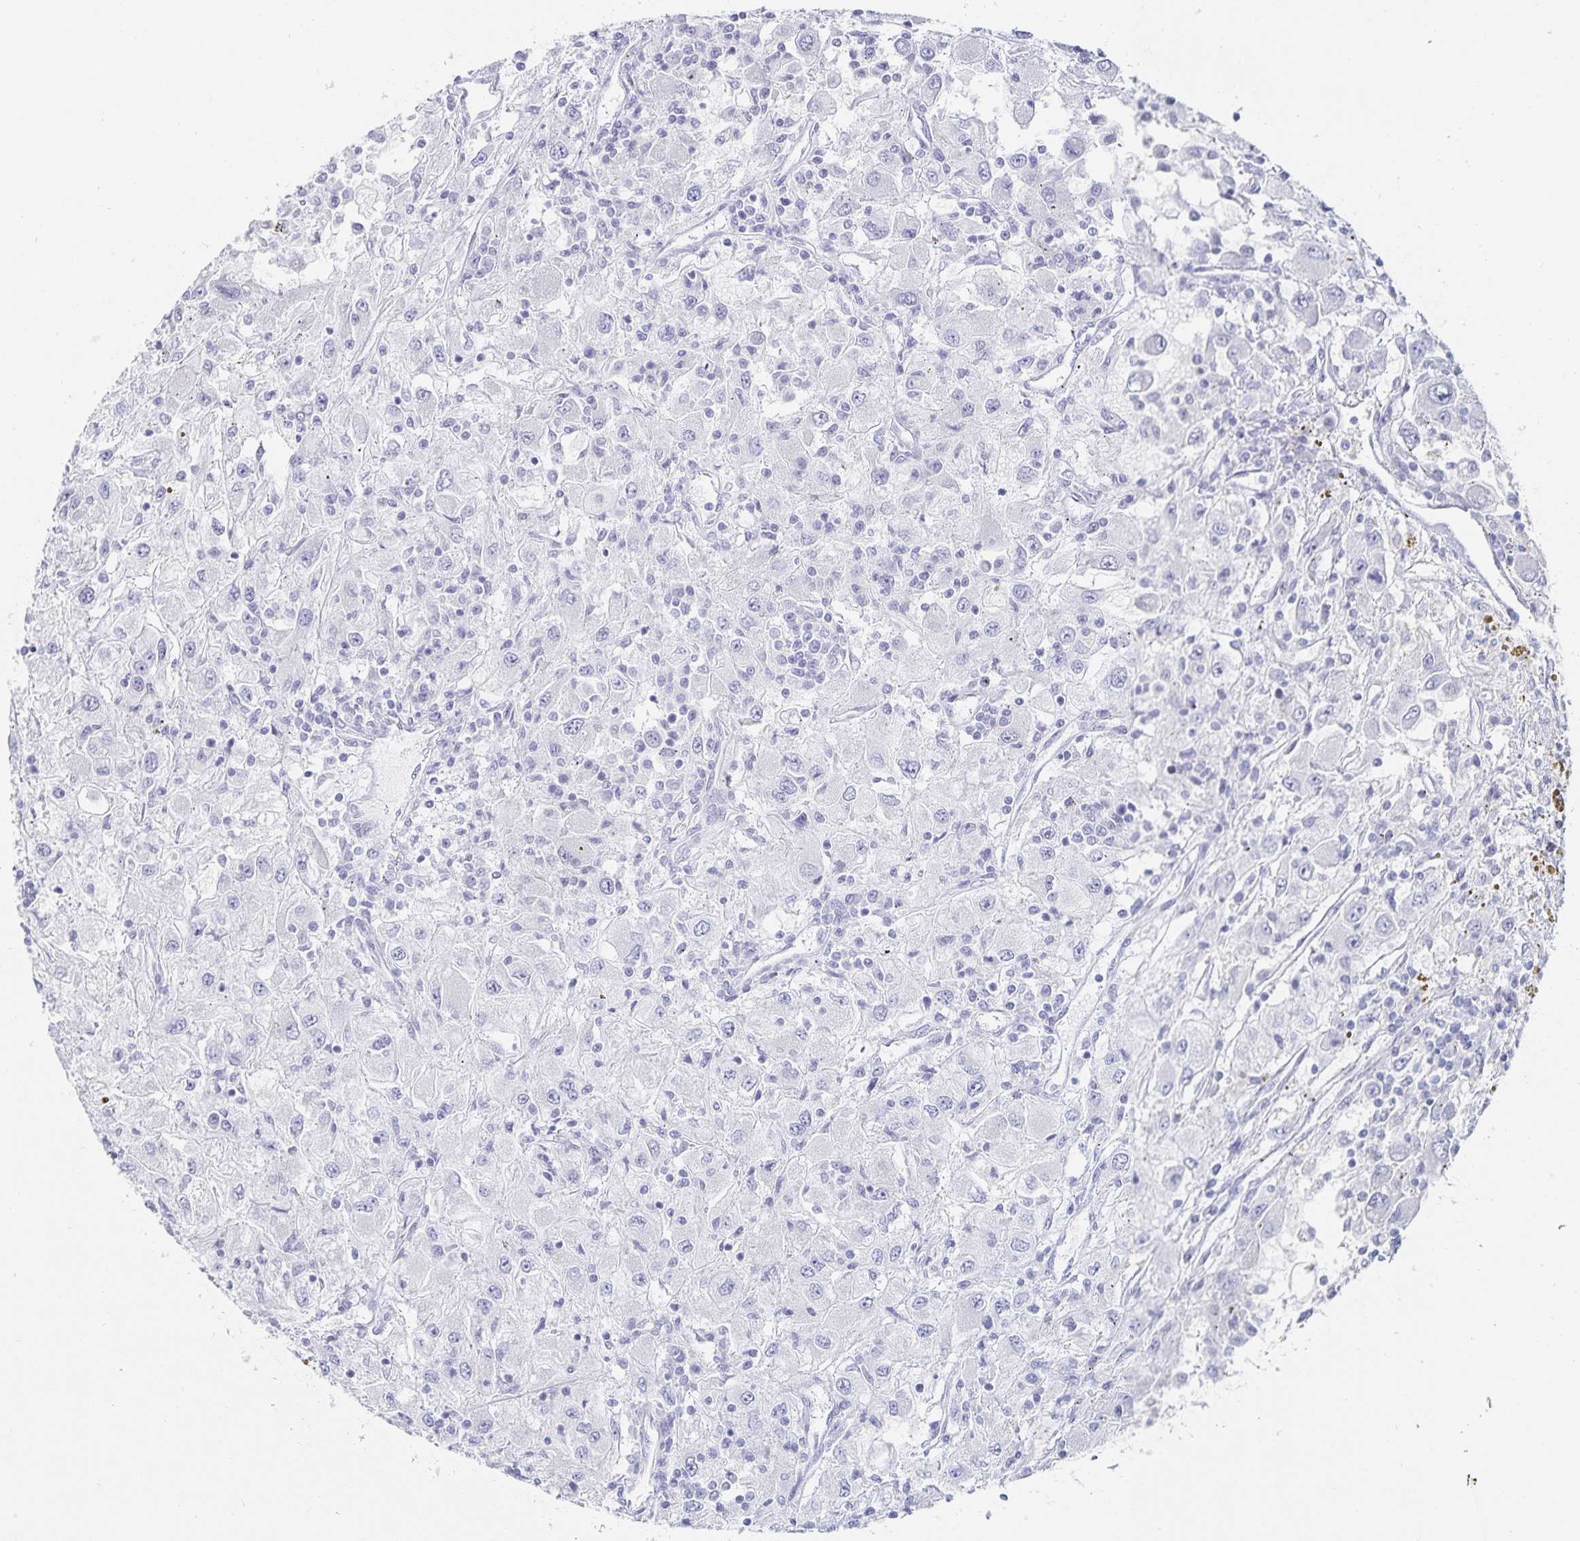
{"staining": {"intensity": "negative", "quantity": "none", "location": "none"}, "tissue": "renal cancer", "cell_type": "Tumor cells", "image_type": "cancer", "snomed": [{"axis": "morphology", "description": "Adenocarcinoma, NOS"}, {"axis": "topography", "description": "Kidney"}], "caption": "High power microscopy micrograph of an IHC image of renal cancer (adenocarcinoma), revealing no significant positivity in tumor cells. (Brightfield microscopy of DAB immunohistochemistry at high magnification).", "gene": "SFTPA1", "patient": {"sex": "female", "age": 67}}